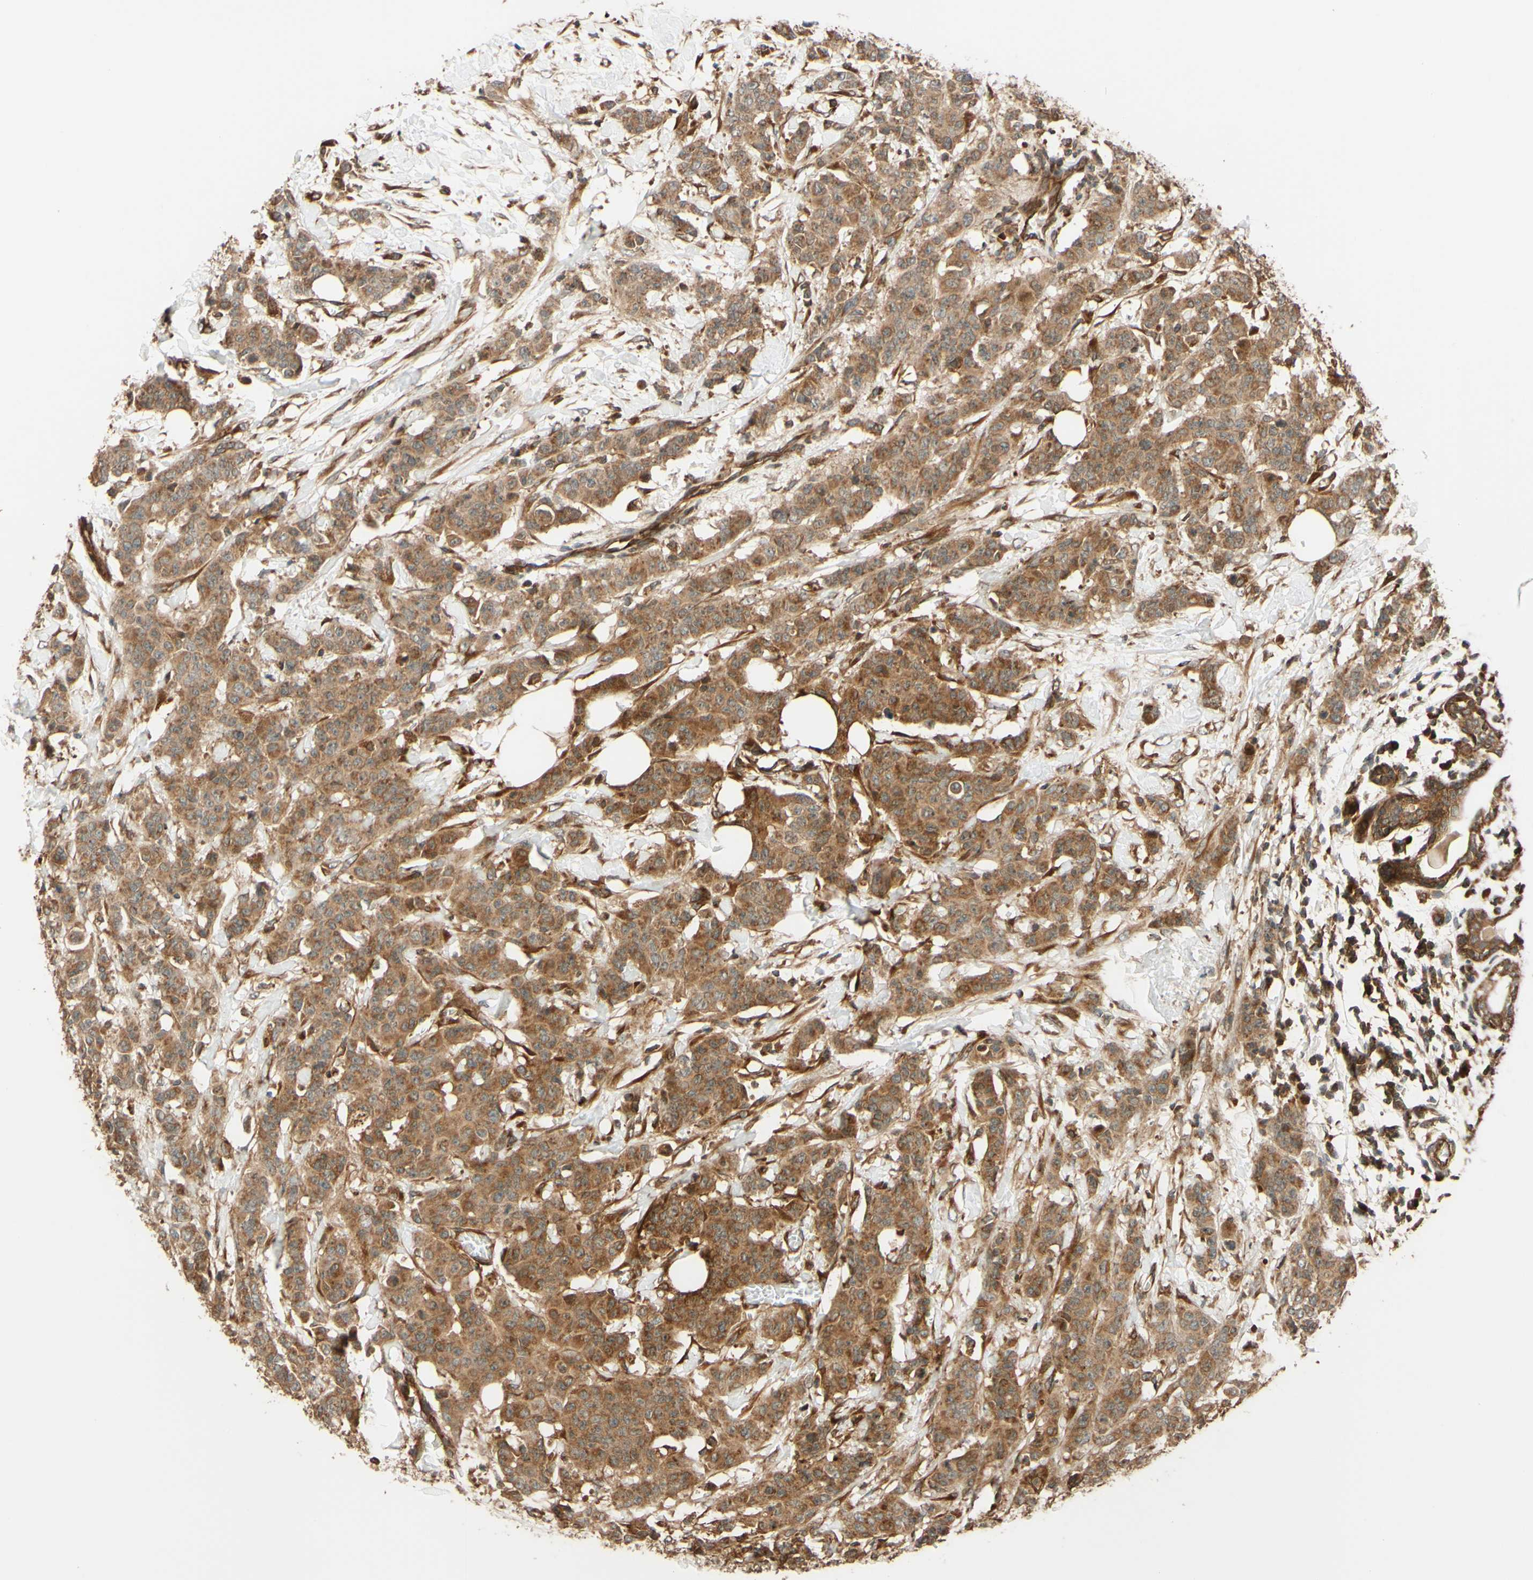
{"staining": {"intensity": "moderate", "quantity": ">75%", "location": "cytoplasmic/membranous"}, "tissue": "breast cancer", "cell_type": "Tumor cells", "image_type": "cancer", "snomed": [{"axis": "morphology", "description": "Normal tissue, NOS"}, {"axis": "morphology", "description": "Duct carcinoma"}, {"axis": "topography", "description": "Breast"}], "caption": "Tumor cells demonstrate medium levels of moderate cytoplasmic/membranous expression in about >75% of cells in human breast invasive ductal carcinoma.", "gene": "RNF19A", "patient": {"sex": "female", "age": 40}}